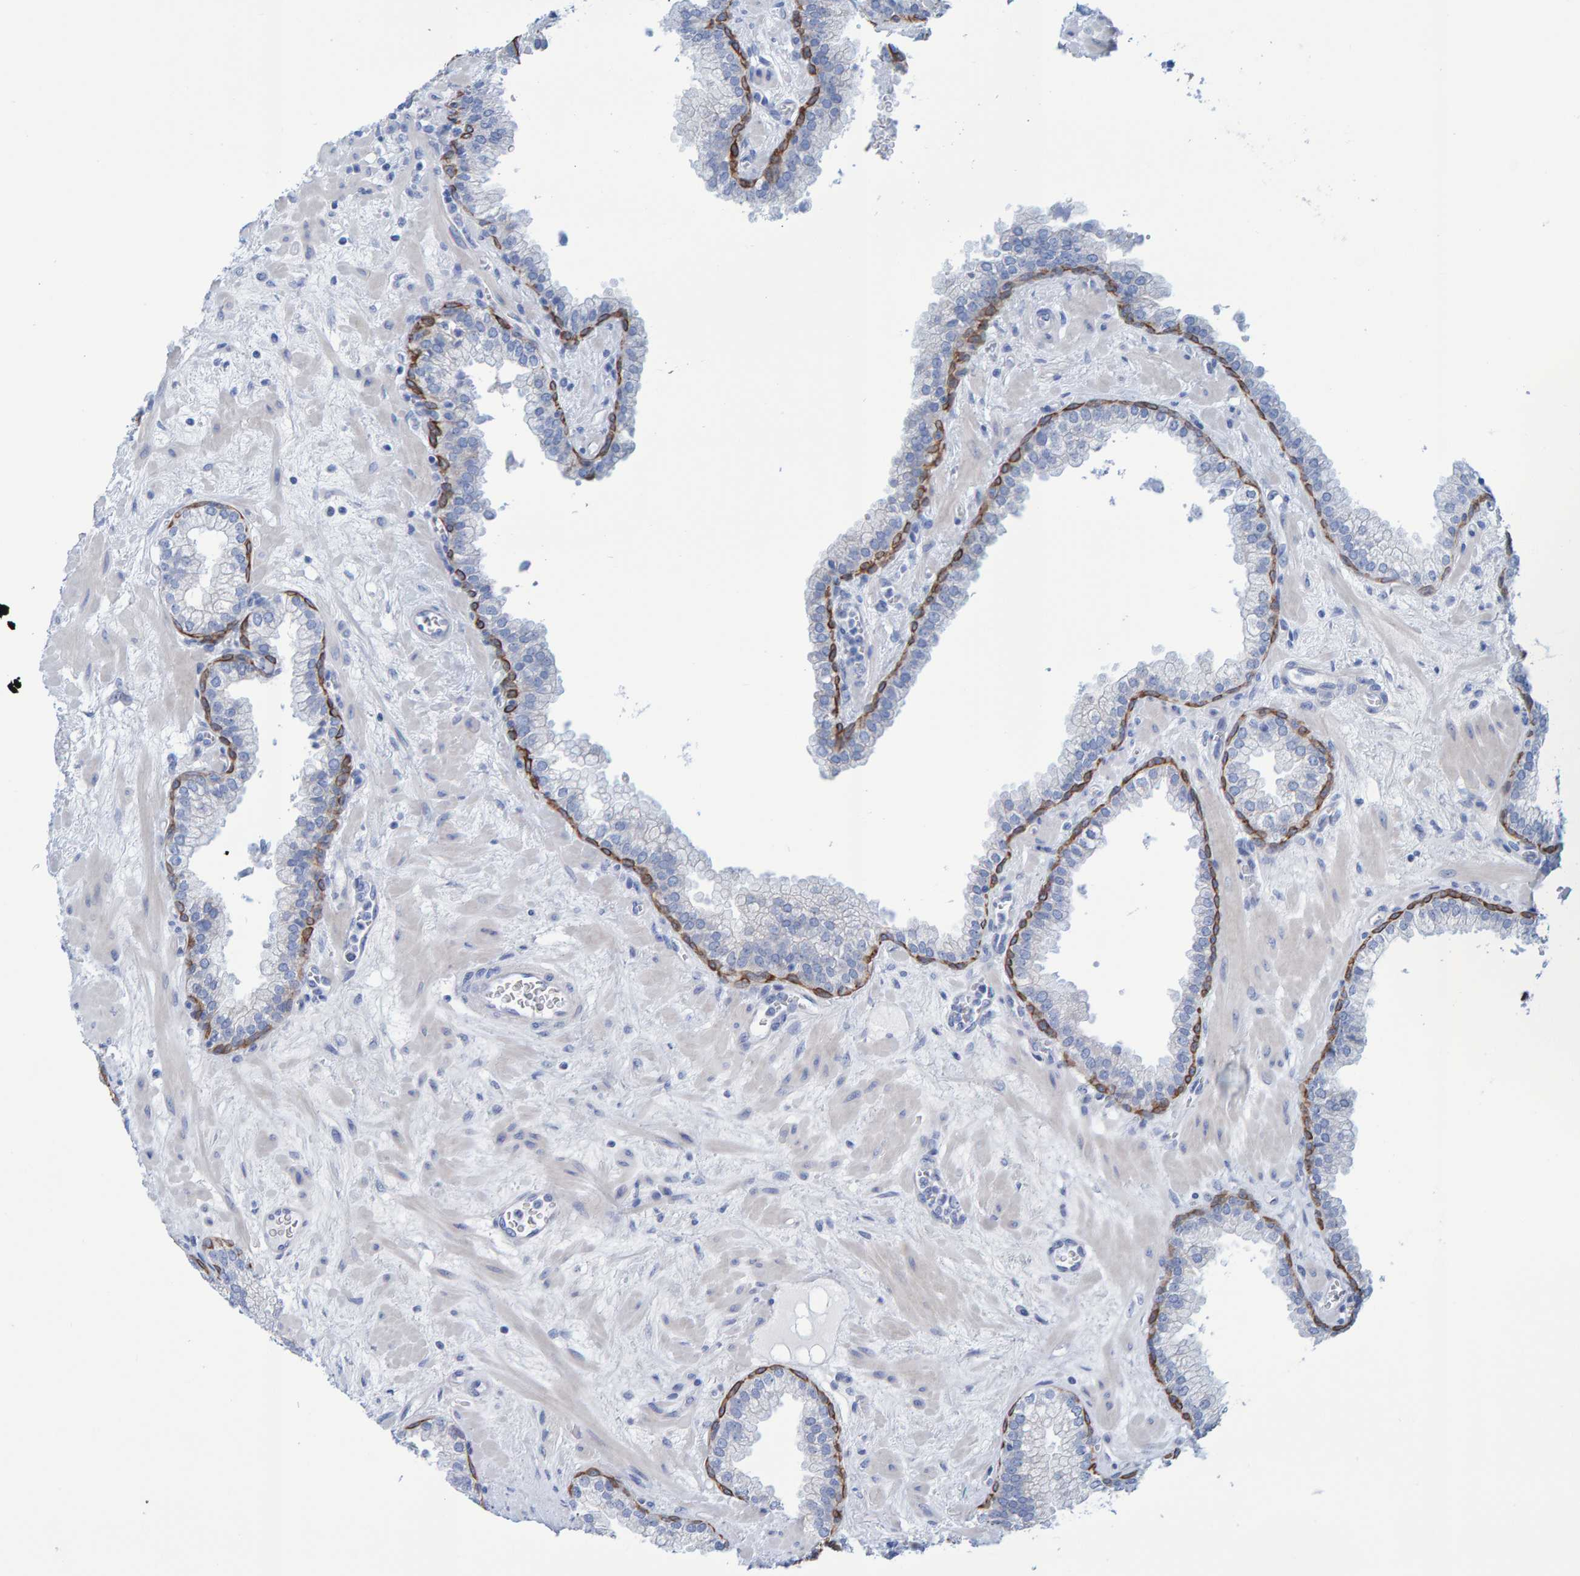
{"staining": {"intensity": "moderate", "quantity": "<25%", "location": "cytoplasmic/membranous"}, "tissue": "prostate", "cell_type": "Glandular cells", "image_type": "normal", "snomed": [{"axis": "morphology", "description": "Normal tissue, NOS"}, {"axis": "morphology", "description": "Urothelial carcinoma, Low grade"}, {"axis": "topography", "description": "Urinary bladder"}, {"axis": "topography", "description": "Prostate"}], "caption": "Immunohistochemical staining of normal human prostate reveals <25% levels of moderate cytoplasmic/membranous protein staining in about <25% of glandular cells. The staining was performed using DAB to visualize the protein expression in brown, while the nuclei were stained in blue with hematoxylin (Magnification: 20x).", "gene": "JAKMIP3", "patient": {"sex": "male", "age": 60}}